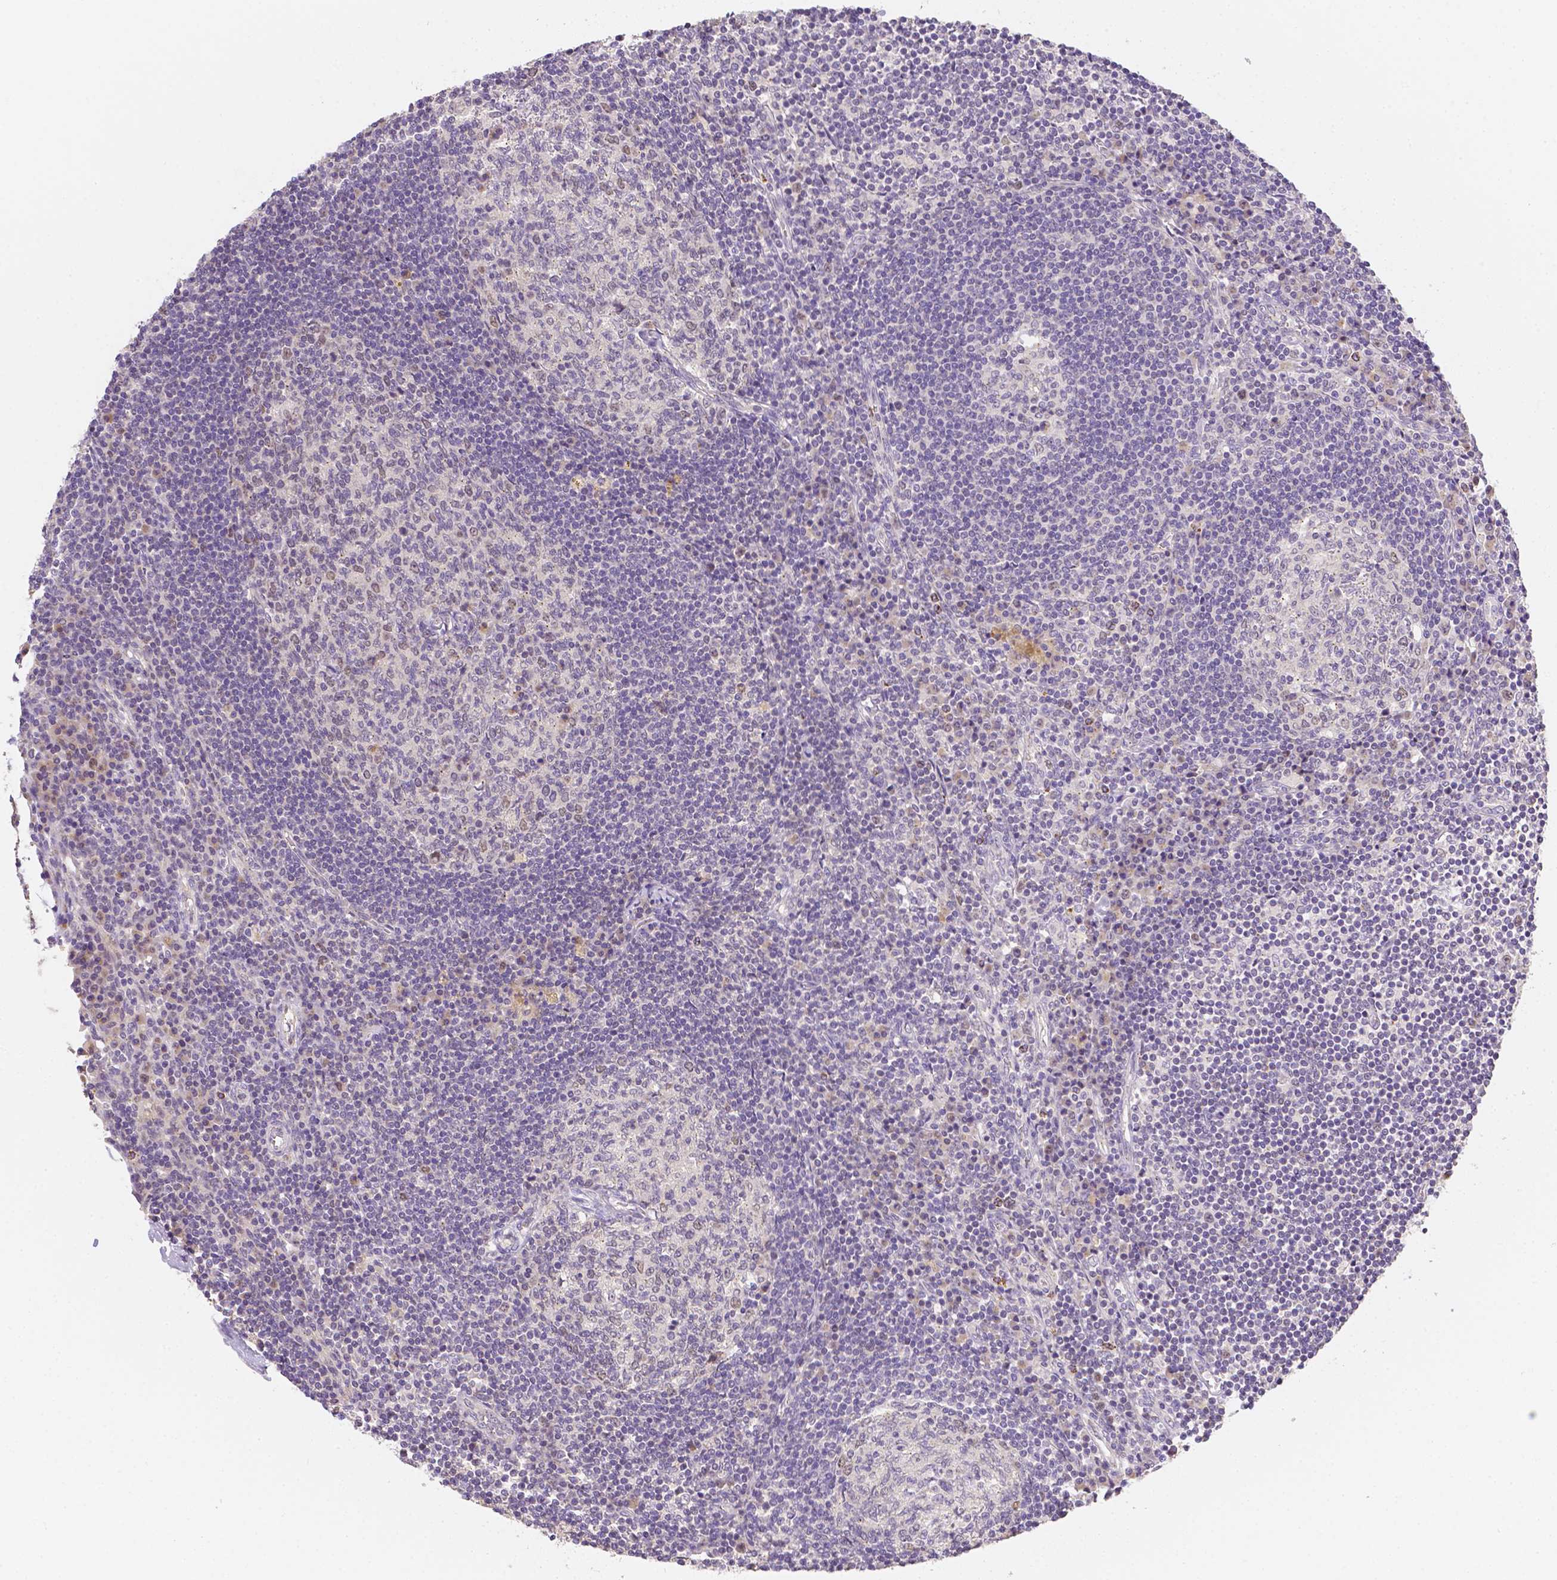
{"staining": {"intensity": "negative", "quantity": "none", "location": "none"}, "tissue": "lymph node", "cell_type": "Germinal center cells", "image_type": "normal", "snomed": [{"axis": "morphology", "description": "Normal tissue, NOS"}, {"axis": "topography", "description": "Lymph node"}], "caption": "IHC histopathology image of normal human lymph node stained for a protein (brown), which demonstrates no staining in germinal center cells. (DAB immunohistochemistry (IHC), high magnification).", "gene": "C10orf67", "patient": {"sex": "male", "age": 67}}